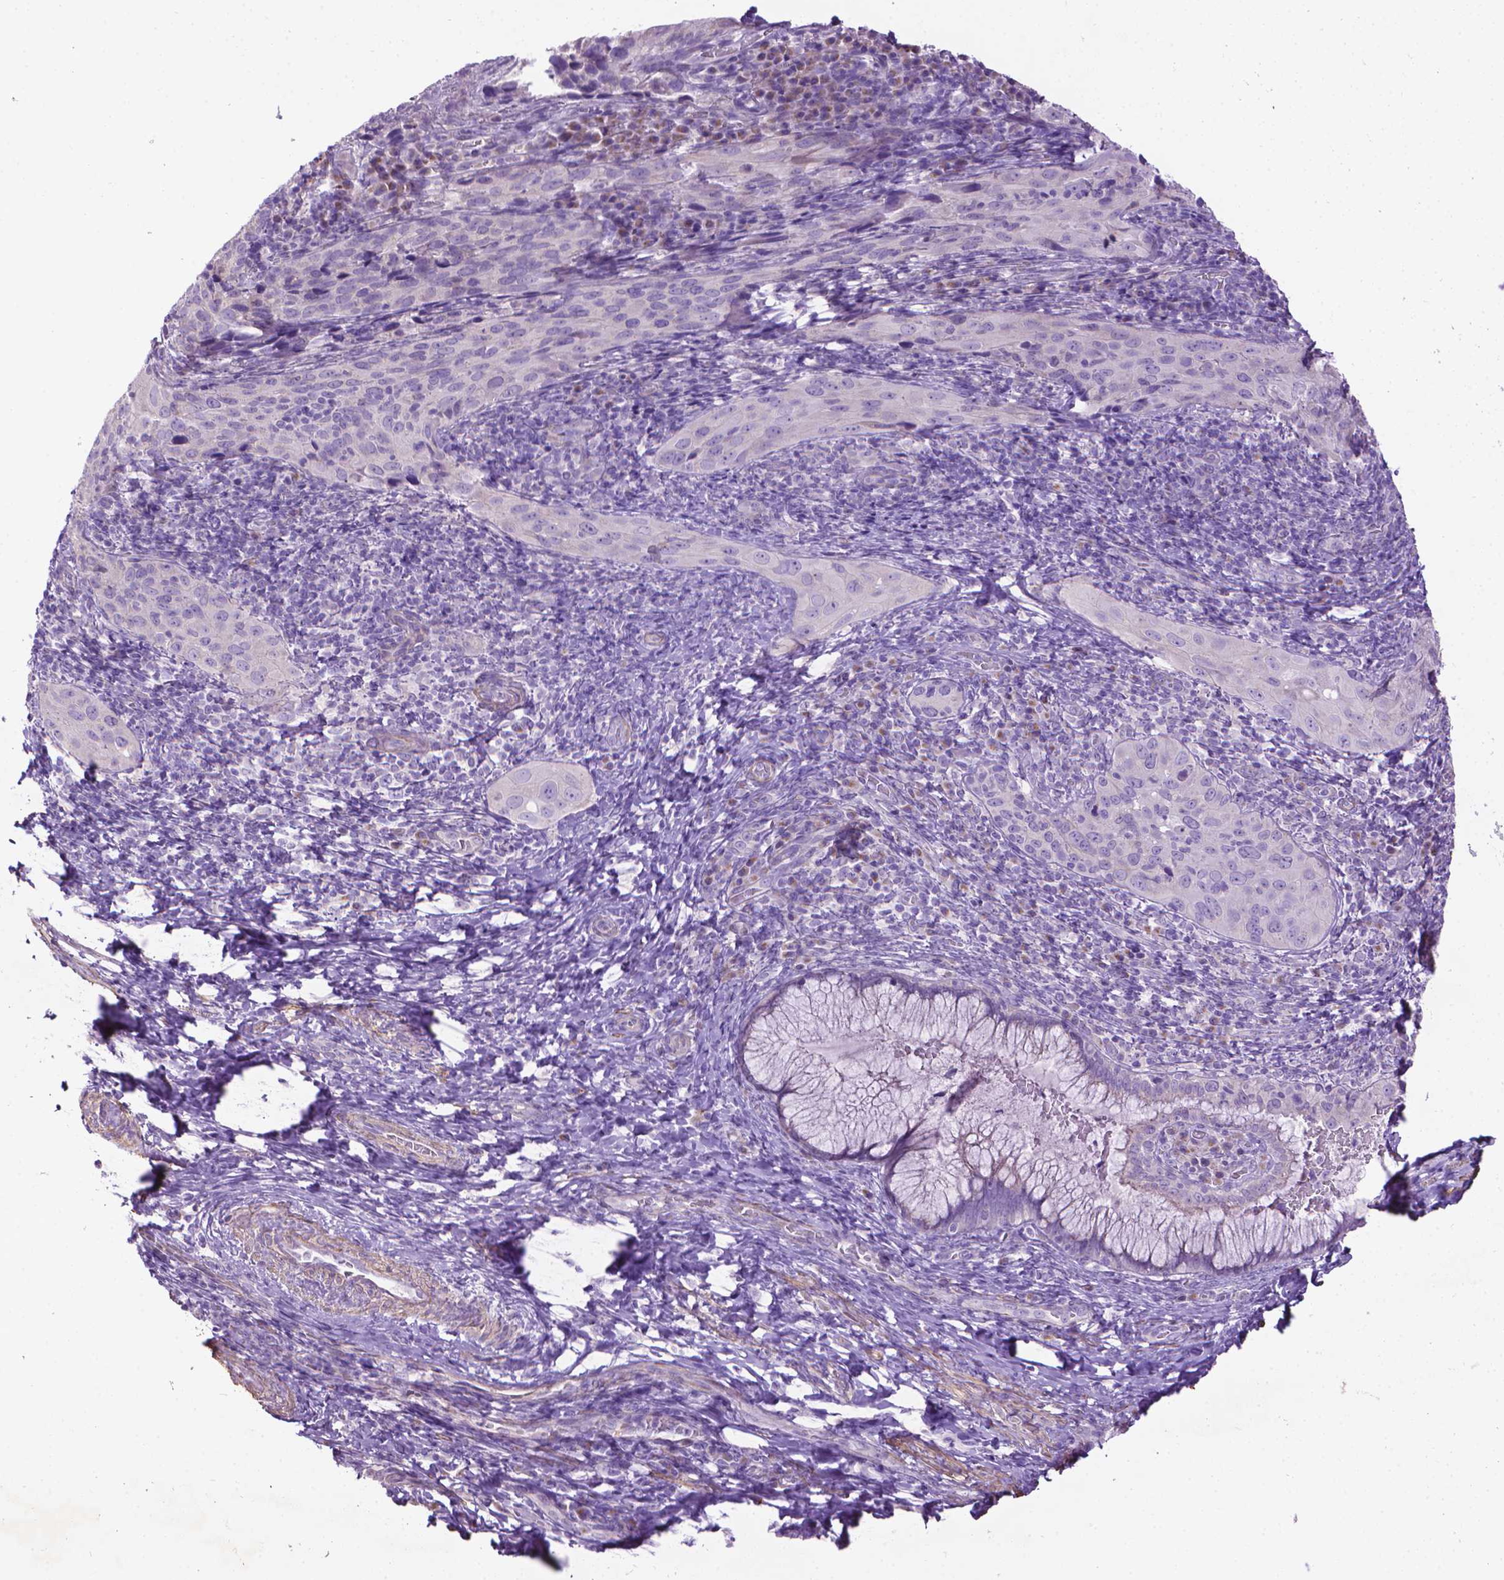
{"staining": {"intensity": "negative", "quantity": "none", "location": "none"}, "tissue": "cervical cancer", "cell_type": "Tumor cells", "image_type": "cancer", "snomed": [{"axis": "morphology", "description": "Normal tissue, NOS"}, {"axis": "morphology", "description": "Squamous cell carcinoma, NOS"}, {"axis": "topography", "description": "Cervix"}], "caption": "Immunohistochemistry histopathology image of neoplastic tissue: squamous cell carcinoma (cervical) stained with DAB reveals no significant protein expression in tumor cells. (Brightfield microscopy of DAB (3,3'-diaminobenzidine) immunohistochemistry at high magnification).", "gene": "AQP10", "patient": {"sex": "female", "age": 51}}